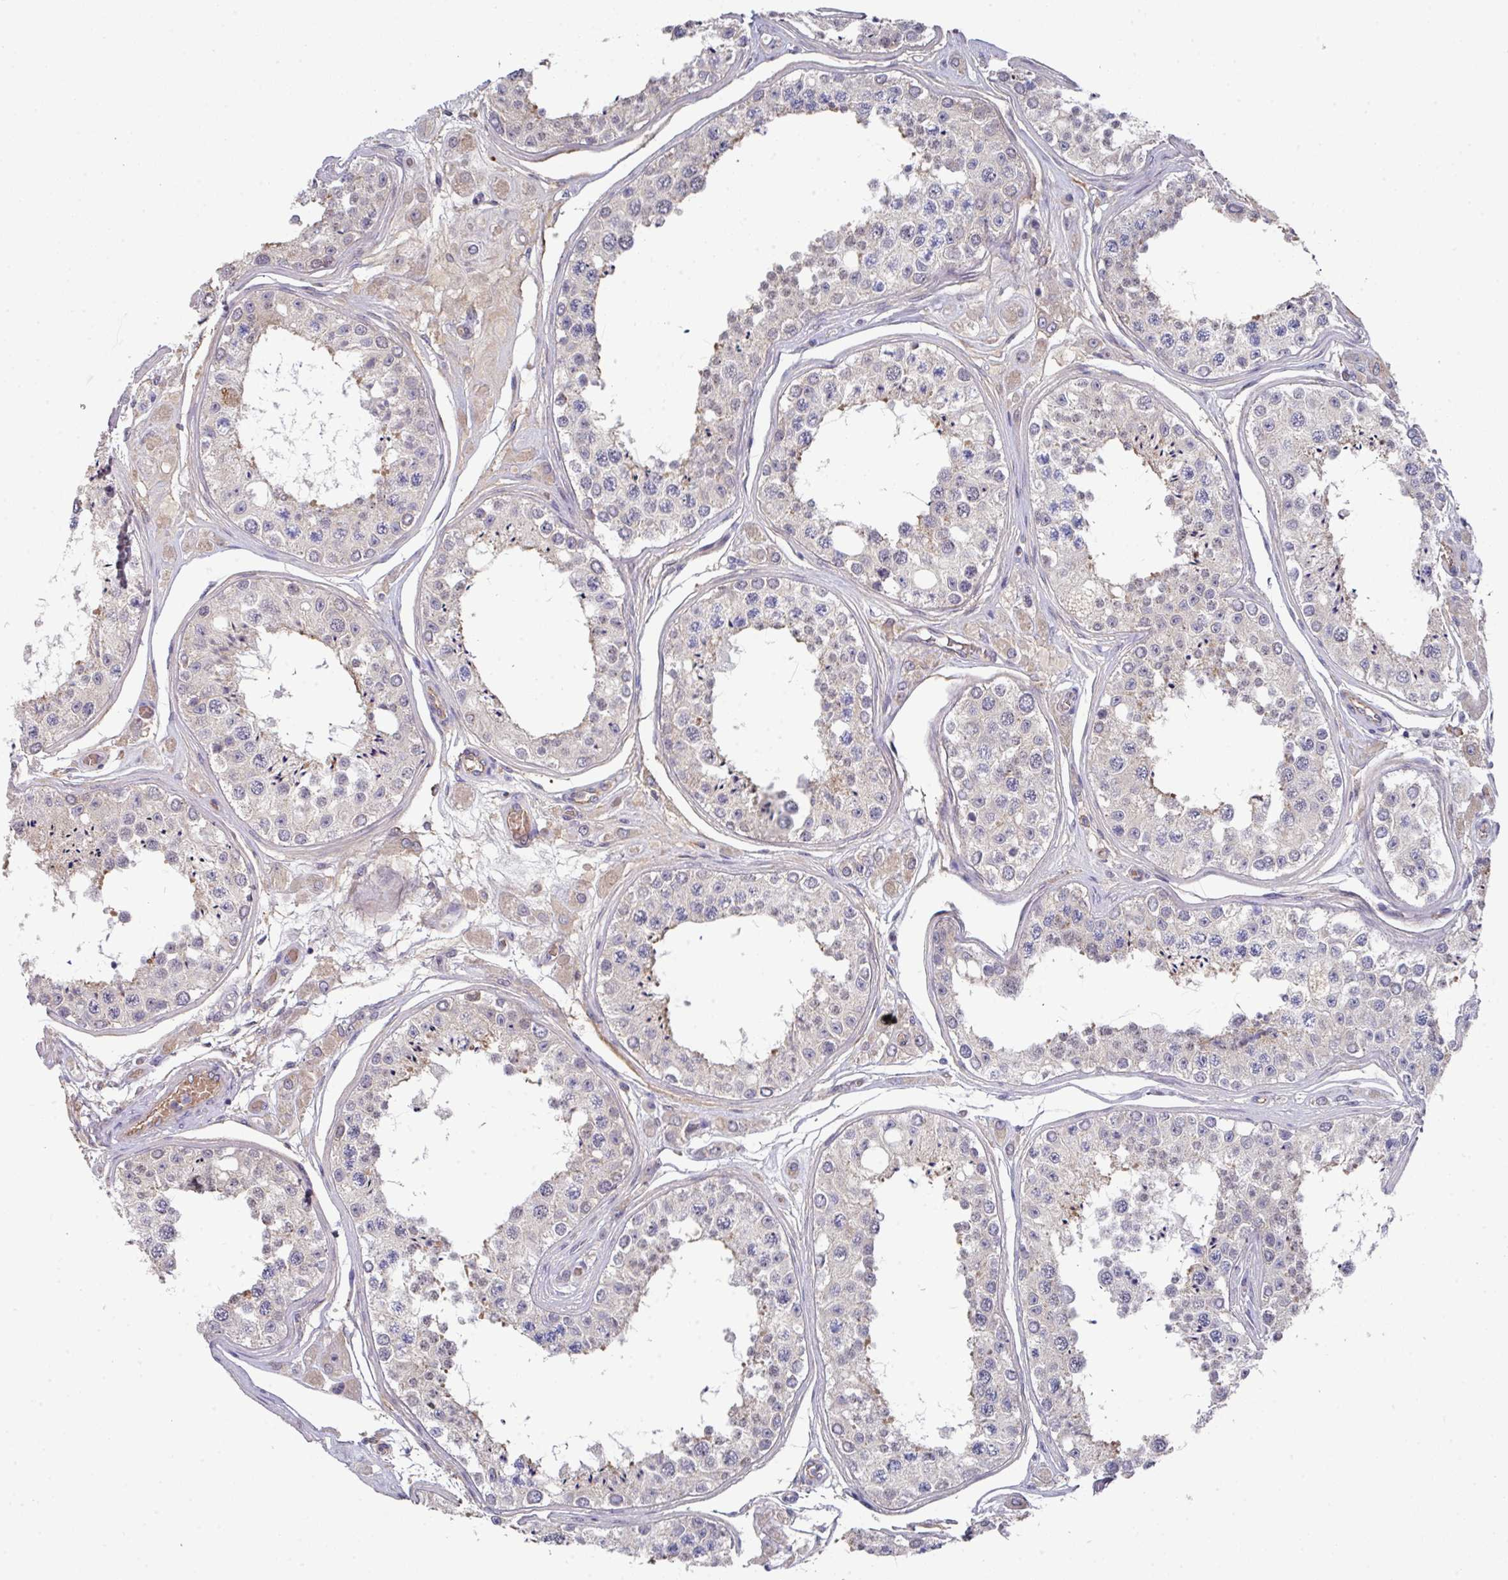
{"staining": {"intensity": "weak", "quantity": "<25%", "location": "cytoplasmic/membranous"}, "tissue": "testis", "cell_type": "Cells in seminiferous ducts", "image_type": "normal", "snomed": [{"axis": "morphology", "description": "Normal tissue, NOS"}, {"axis": "topography", "description": "Testis"}], "caption": "This histopathology image is of unremarkable testis stained with IHC to label a protein in brown with the nuclei are counter-stained blue. There is no expression in cells in seminiferous ducts.", "gene": "PRR5", "patient": {"sex": "male", "age": 25}}